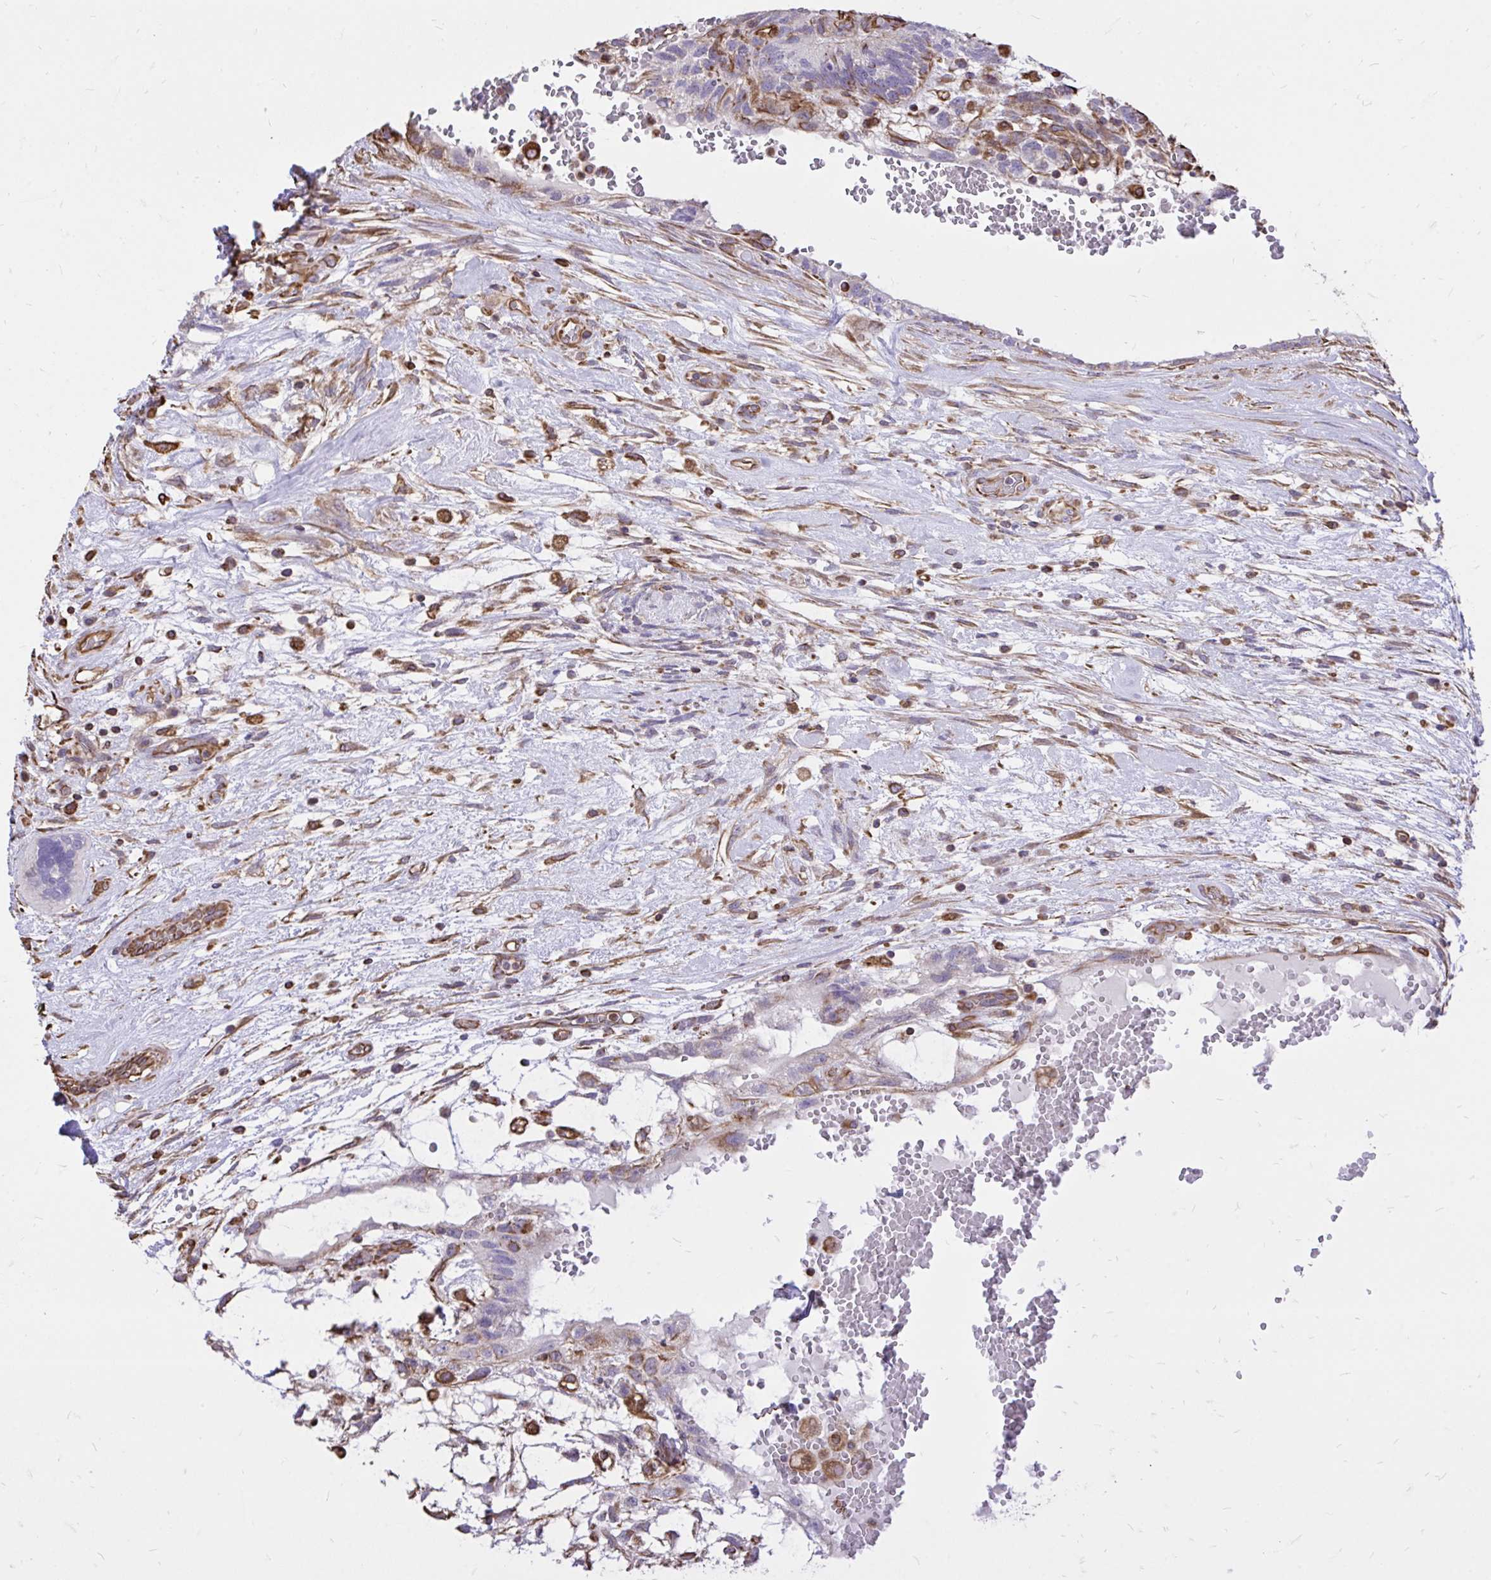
{"staining": {"intensity": "weak", "quantity": "25%-75%", "location": "cytoplasmic/membranous"}, "tissue": "testis cancer", "cell_type": "Tumor cells", "image_type": "cancer", "snomed": [{"axis": "morphology", "description": "Normal tissue, NOS"}, {"axis": "morphology", "description": "Carcinoma, Embryonal, NOS"}, {"axis": "topography", "description": "Testis"}], "caption": "Embryonal carcinoma (testis) stained with a protein marker displays weak staining in tumor cells.", "gene": "RNF103", "patient": {"sex": "male", "age": 32}}